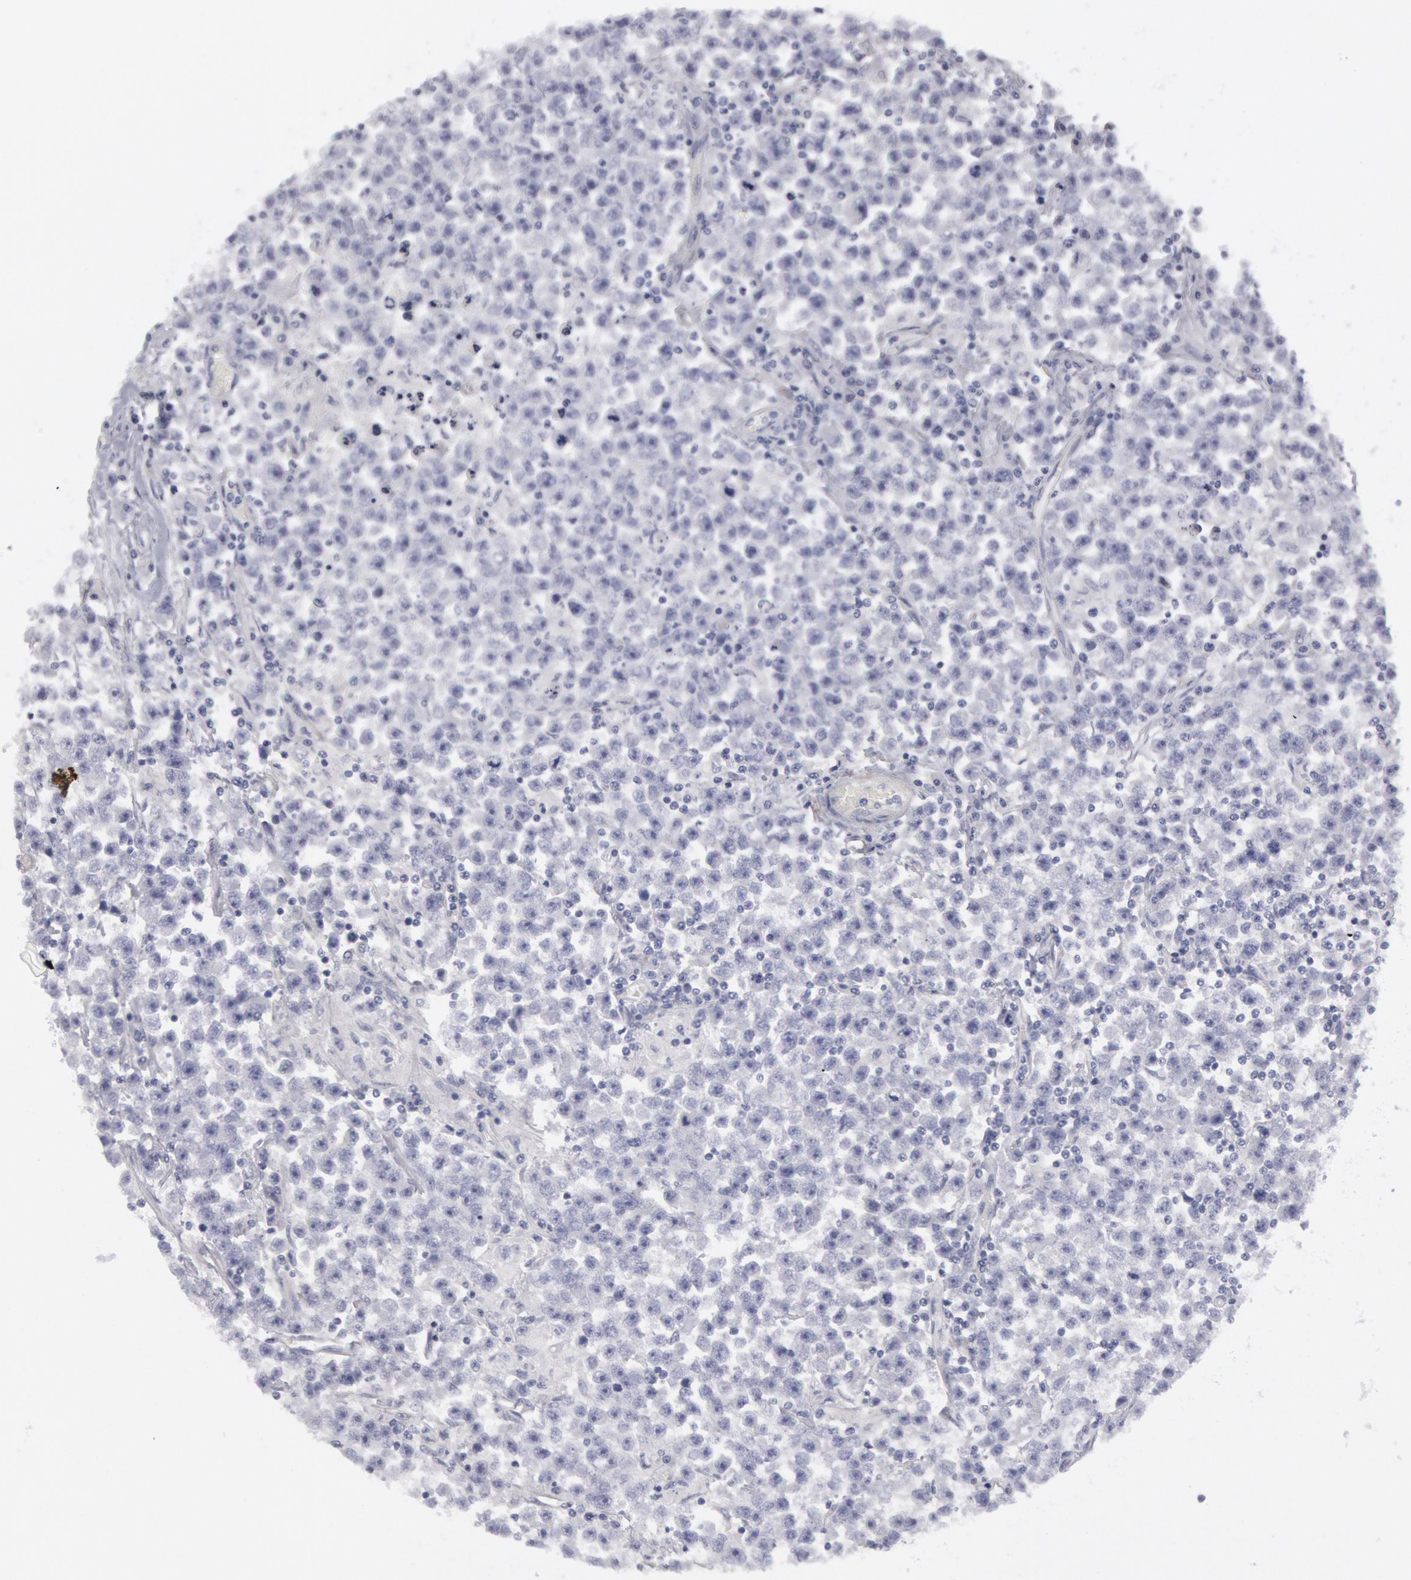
{"staining": {"intensity": "negative", "quantity": "none", "location": "none"}, "tissue": "testis cancer", "cell_type": "Tumor cells", "image_type": "cancer", "snomed": [{"axis": "morphology", "description": "Seminoma, NOS"}, {"axis": "topography", "description": "Testis"}], "caption": "Immunohistochemistry micrograph of human seminoma (testis) stained for a protein (brown), which reveals no expression in tumor cells.", "gene": "FHL1", "patient": {"sex": "male", "age": 33}}